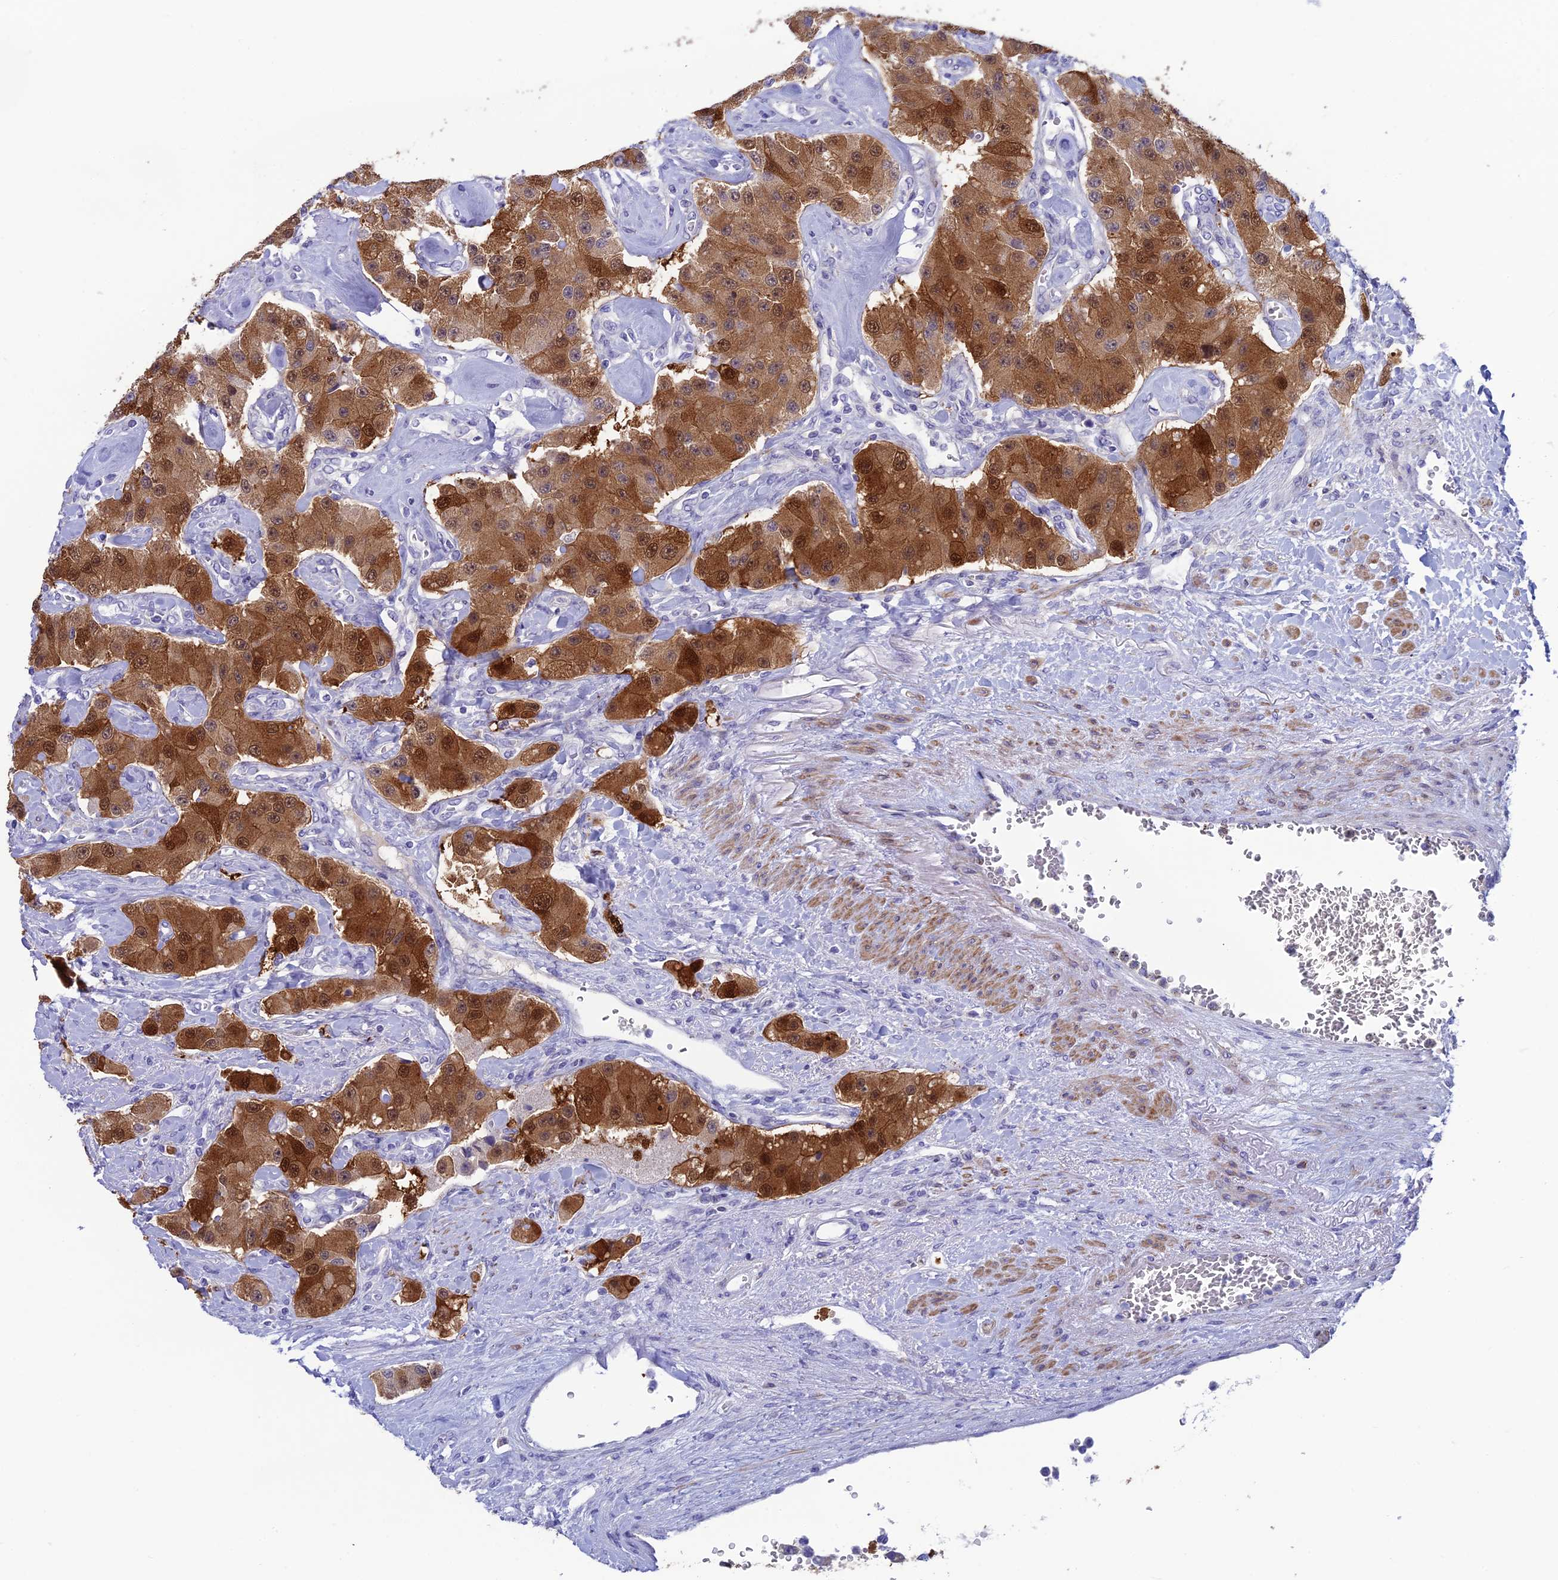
{"staining": {"intensity": "strong", "quantity": ">75%", "location": "cytoplasmic/membranous,nuclear"}, "tissue": "carcinoid", "cell_type": "Tumor cells", "image_type": "cancer", "snomed": [{"axis": "morphology", "description": "Carcinoid, malignant, NOS"}, {"axis": "topography", "description": "Pancreas"}], "caption": "This is an image of immunohistochemistry (IHC) staining of carcinoid, which shows strong expression in the cytoplasmic/membranous and nuclear of tumor cells.", "gene": "XPO7", "patient": {"sex": "male", "age": 41}}